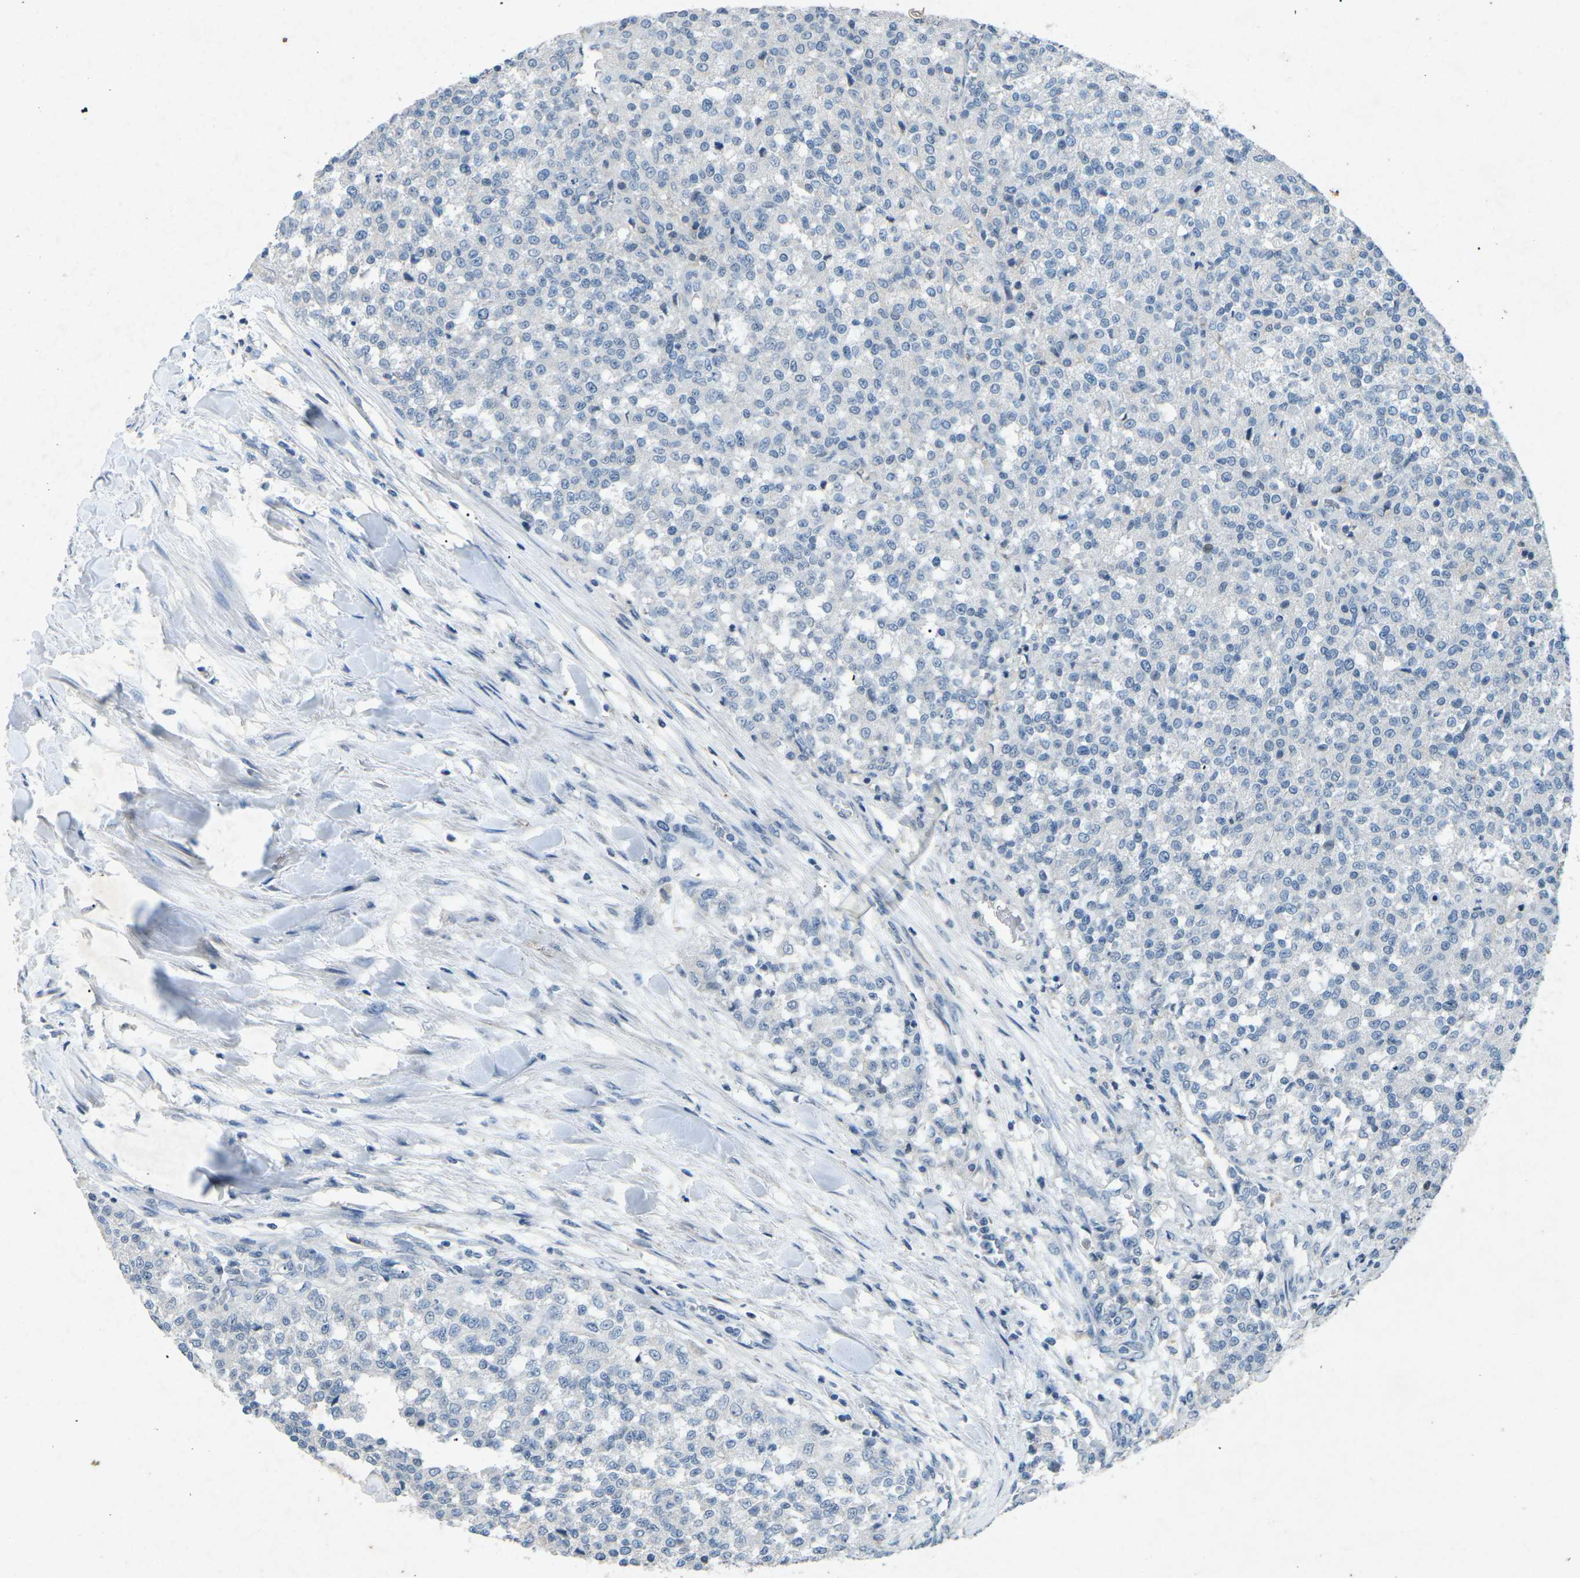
{"staining": {"intensity": "negative", "quantity": "none", "location": "none"}, "tissue": "testis cancer", "cell_type": "Tumor cells", "image_type": "cancer", "snomed": [{"axis": "morphology", "description": "Seminoma, NOS"}, {"axis": "topography", "description": "Testis"}], "caption": "The immunohistochemistry (IHC) photomicrograph has no significant expression in tumor cells of testis cancer tissue. Nuclei are stained in blue.", "gene": "A1BG", "patient": {"sex": "male", "age": 59}}